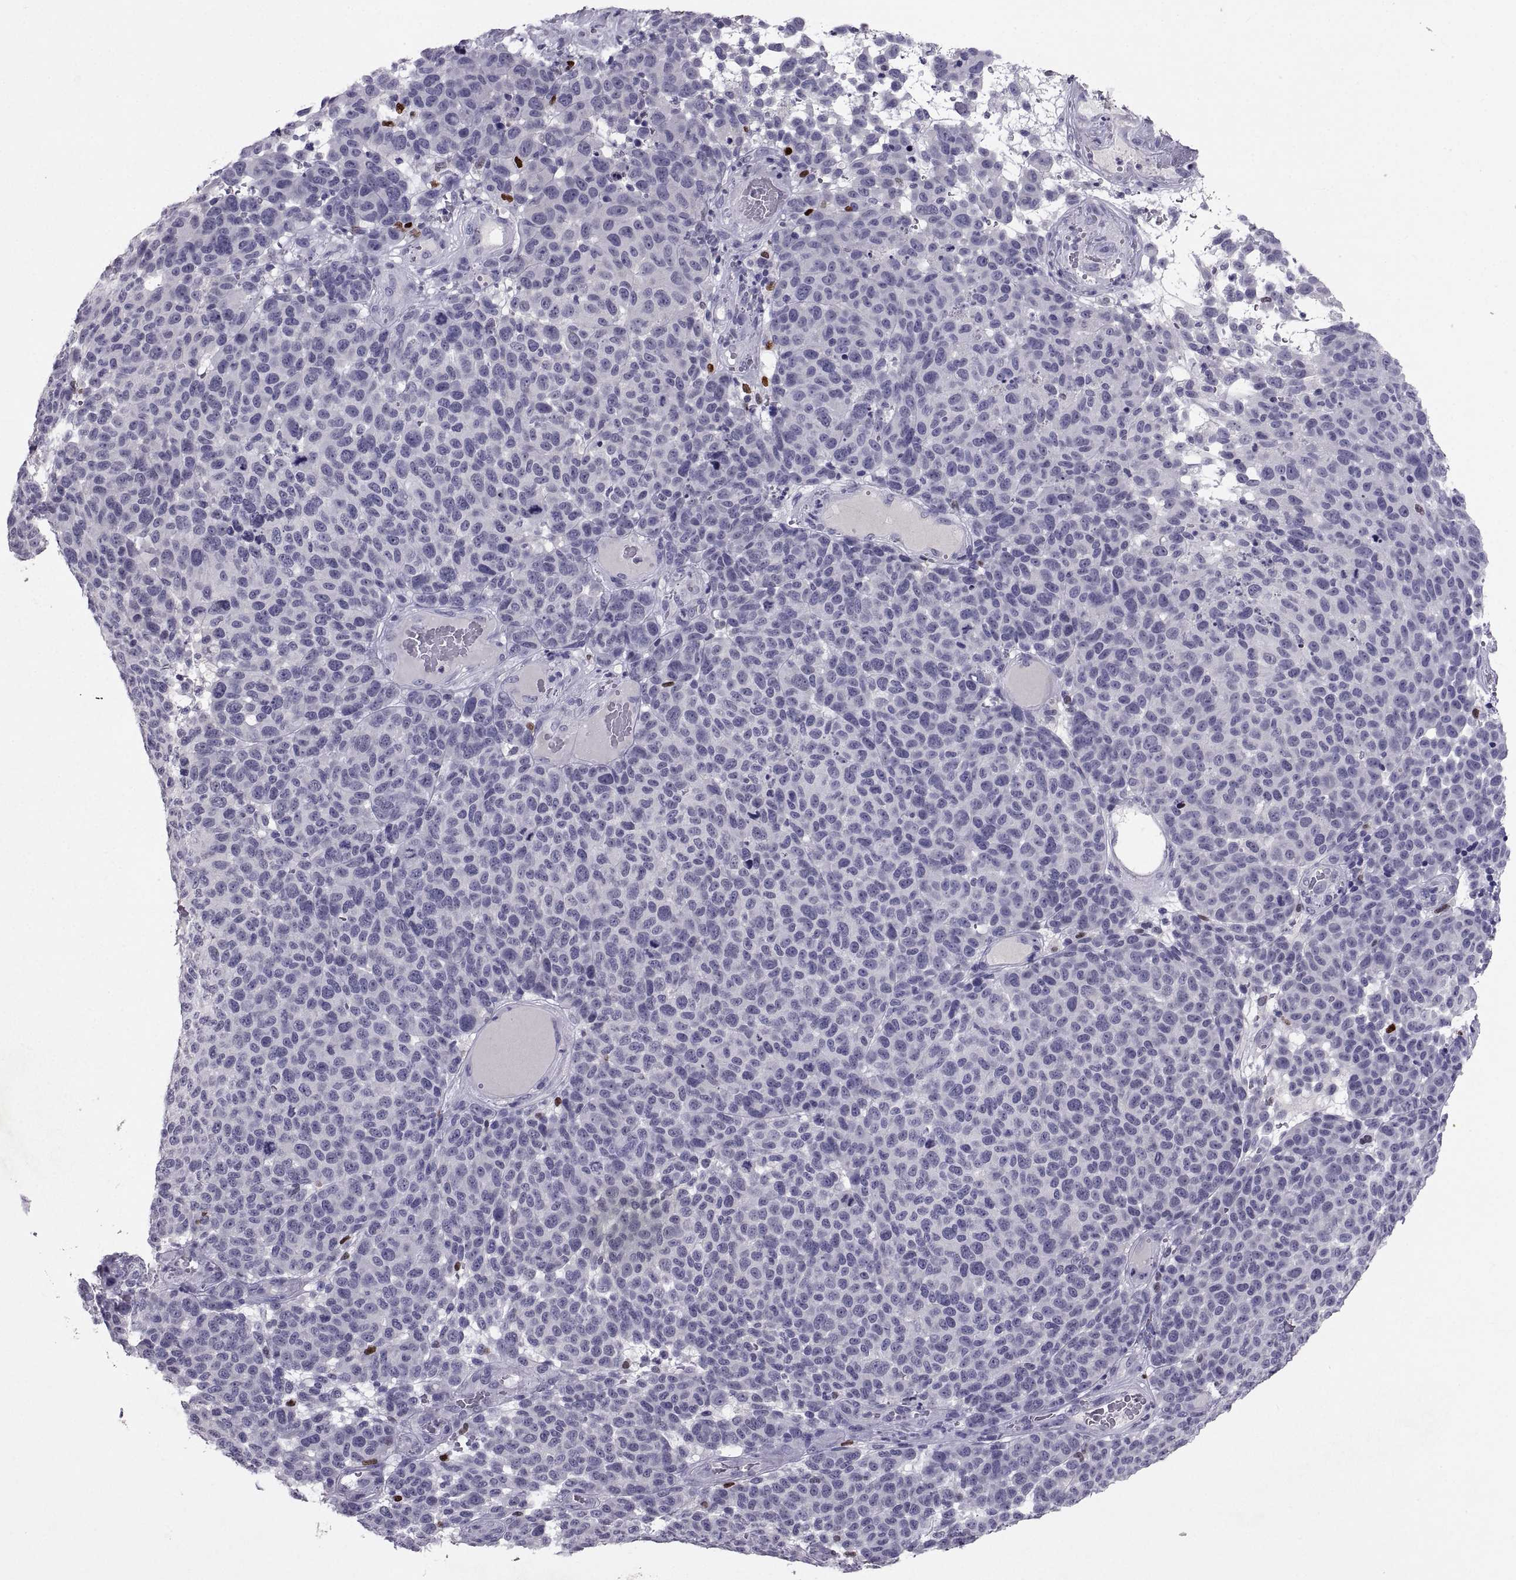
{"staining": {"intensity": "moderate", "quantity": "<25%", "location": "nuclear"}, "tissue": "melanoma", "cell_type": "Tumor cells", "image_type": "cancer", "snomed": [{"axis": "morphology", "description": "Malignant melanoma, NOS"}, {"axis": "topography", "description": "Skin"}], "caption": "Moderate nuclear staining for a protein is seen in about <25% of tumor cells of malignant melanoma using immunohistochemistry.", "gene": "SOX21", "patient": {"sex": "male", "age": 59}}